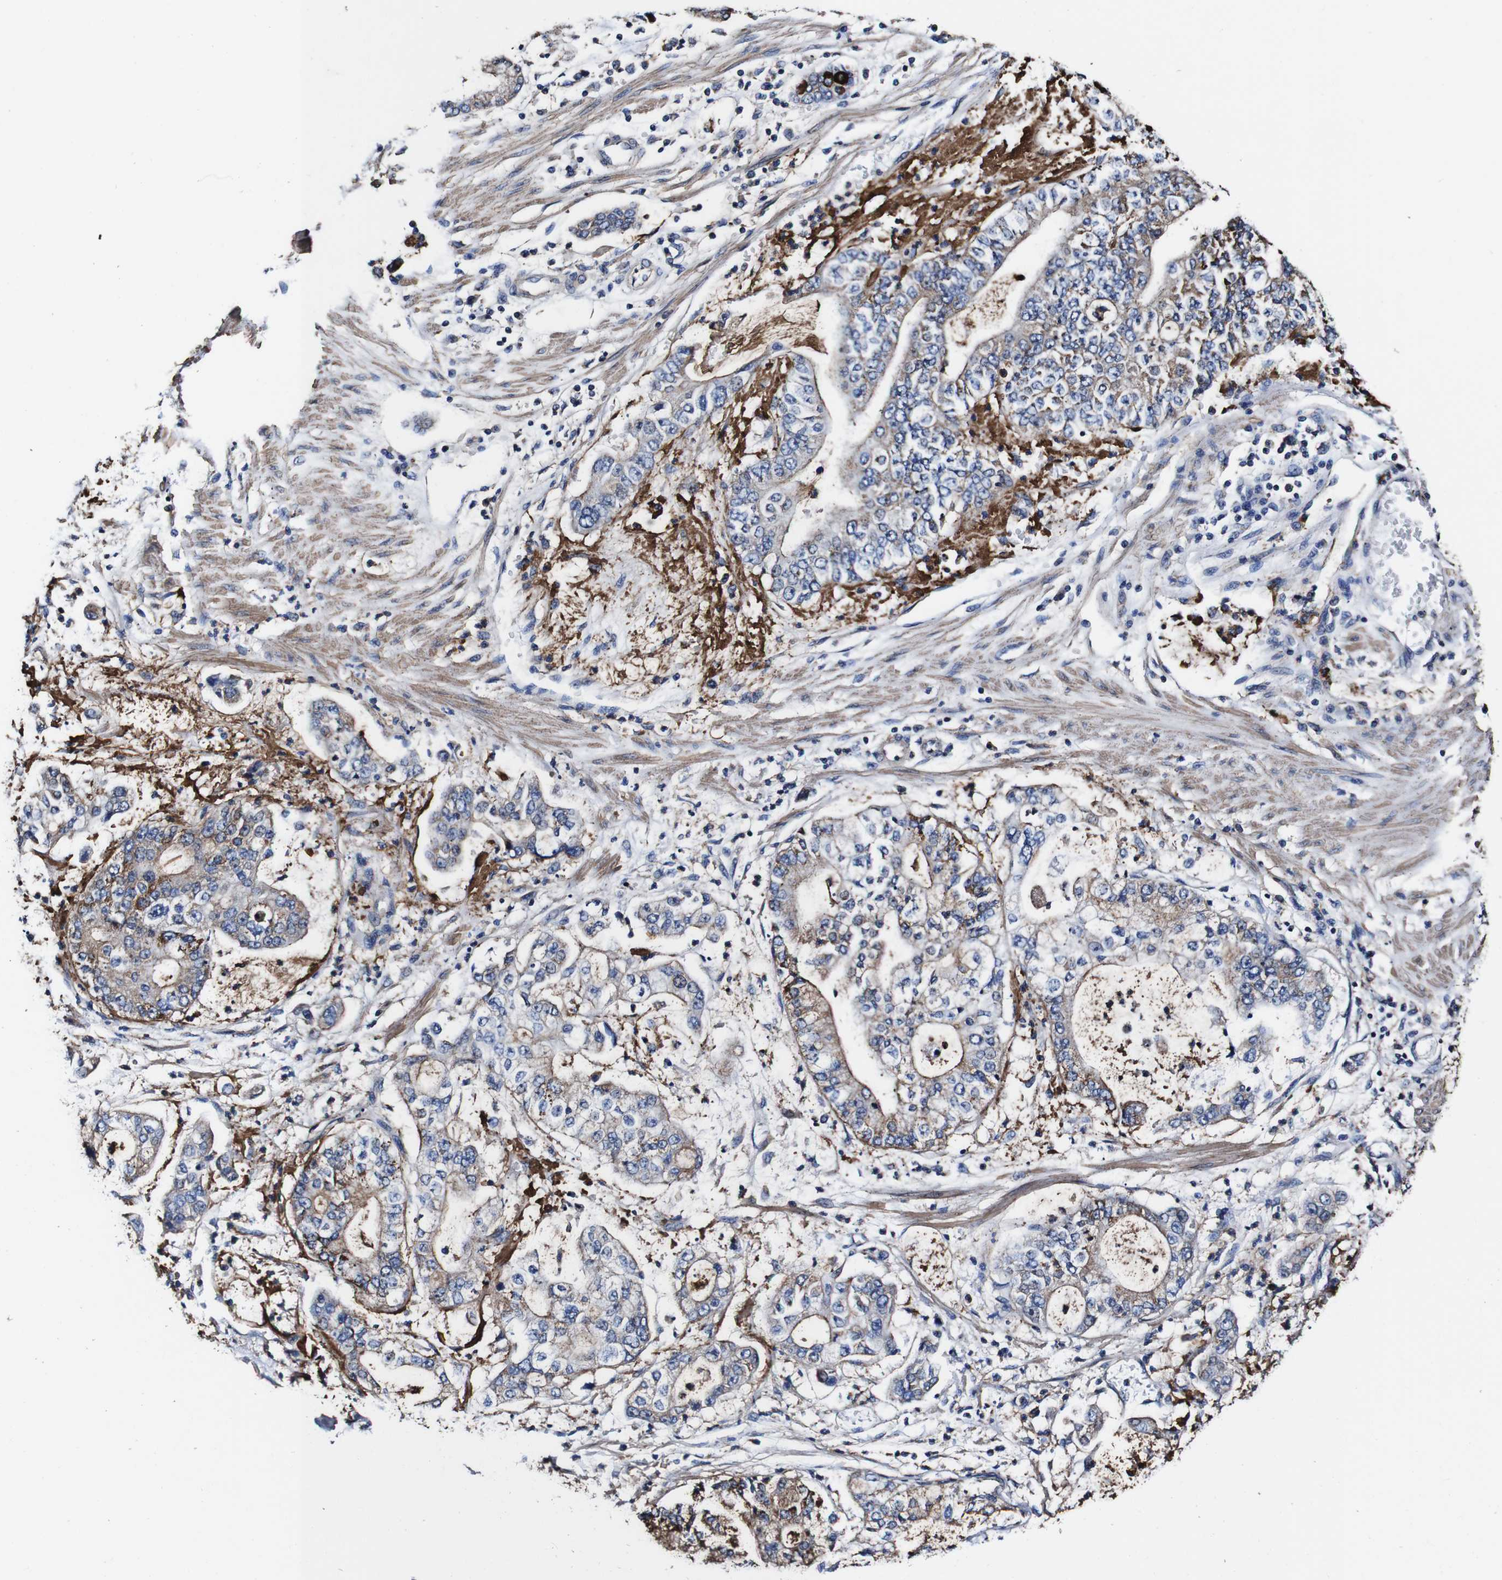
{"staining": {"intensity": "moderate", "quantity": "25%-75%", "location": "cytoplasmic/membranous"}, "tissue": "stomach cancer", "cell_type": "Tumor cells", "image_type": "cancer", "snomed": [{"axis": "morphology", "description": "Adenocarcinoma, NOS"}, {"axis": "topography", "description": "Stomach"}], "caption": "Brown immunohistochemical staining in adenocarcinoma (stomach) shows moderate cytoplasmic/membranous positivity in about 25%-75% of tumor cells.", "gene": "PDCD6IP", "patient": {"sex": "male", "age": 76}}